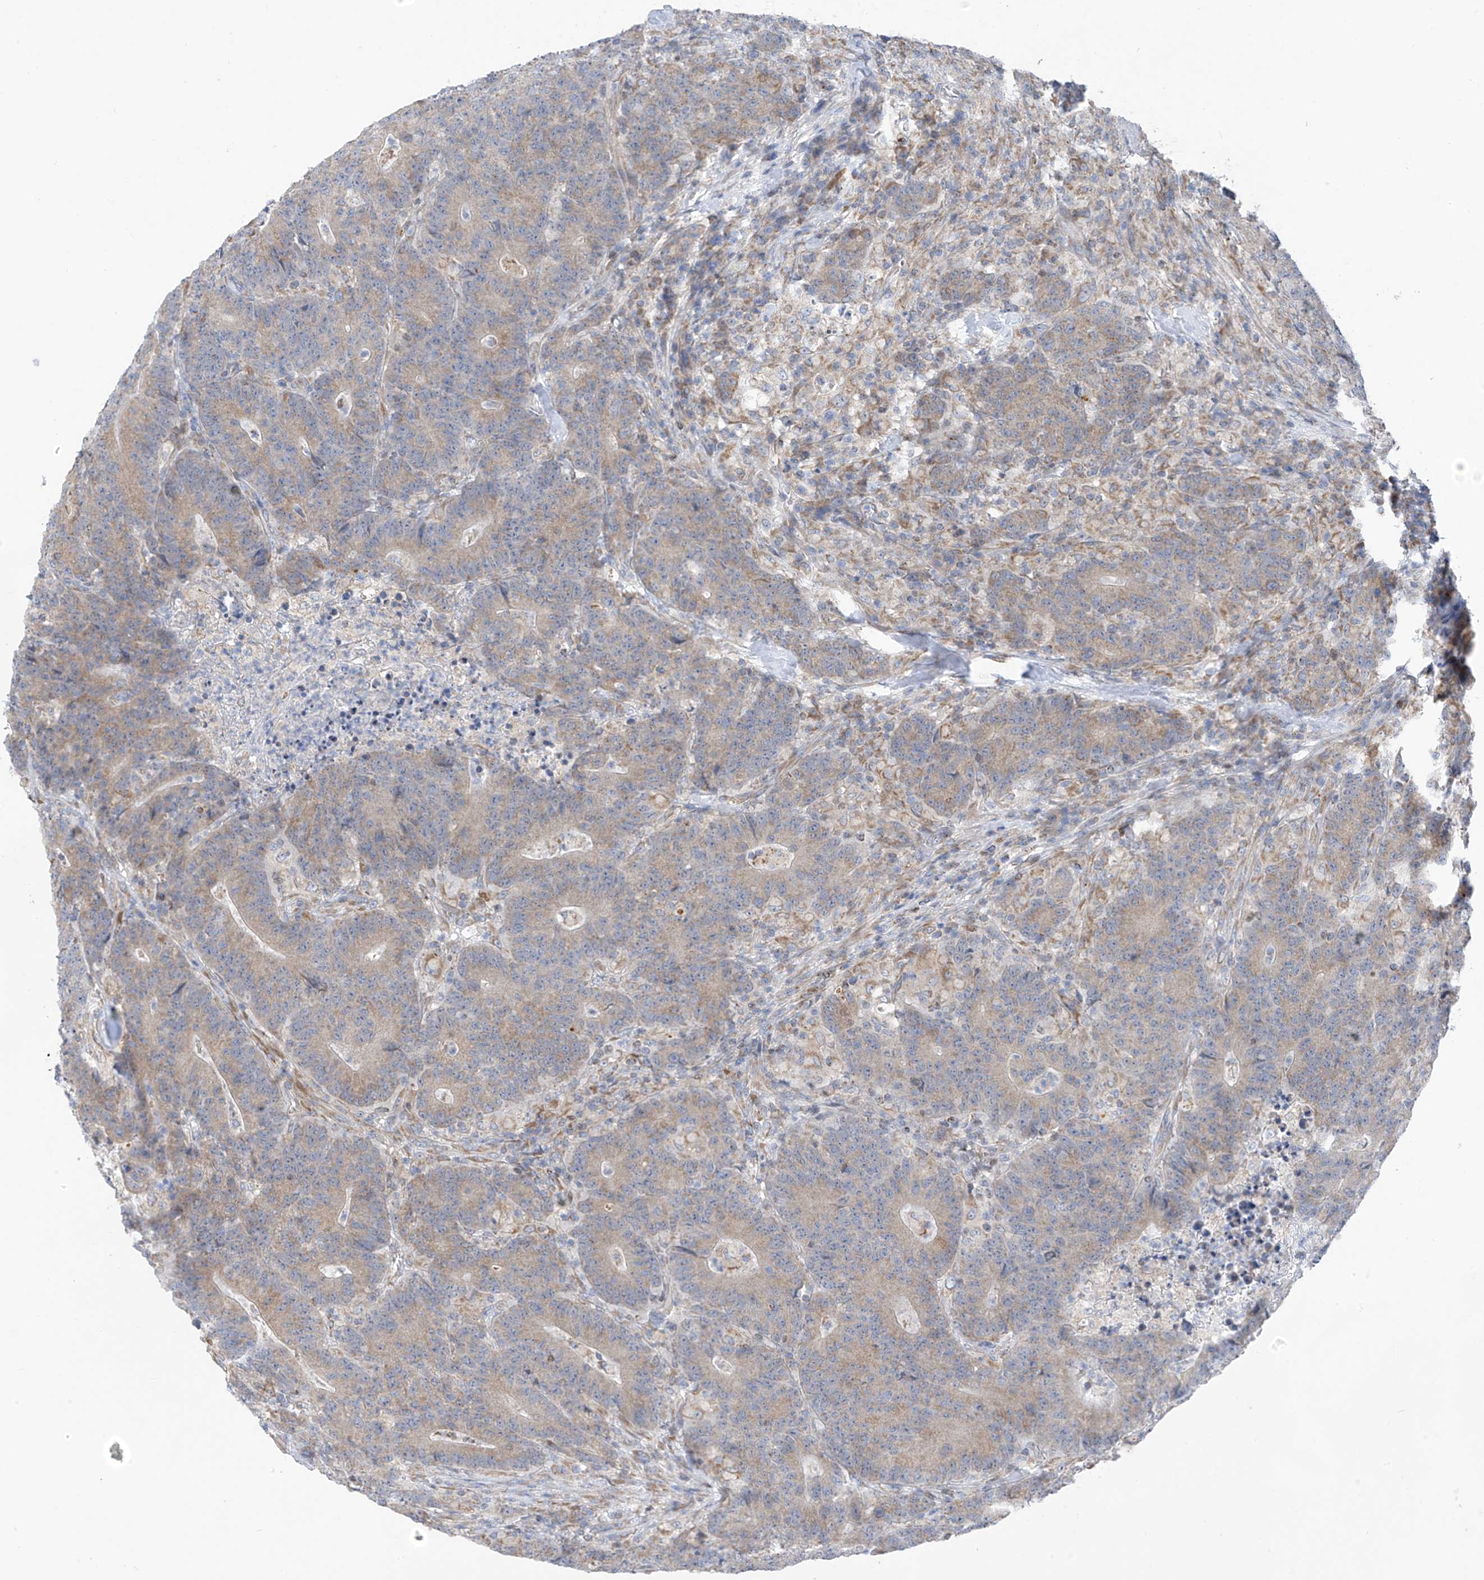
{"staining": {"intensity": "weak", "quantity": "25%-75%", "location": "cytoplasmic/membranous"}, "tissue": "colorectal cancer", "cell_type": "Tumor cells", "image_type": "cancer", "snomed": [{"axis": "morphology", "description": "Normal tissue, NOS"}, {"axis": "morphology", "description": "Adenocarcinoma, NOS"}, {"axis": "topography", "description": "Colon"}], "caption": "Human colorectal cancer stained with a protein marker shows weak staining in tumor cells.", "gene": "EOMES", "patient": {"sex": "female", "age": 75}}